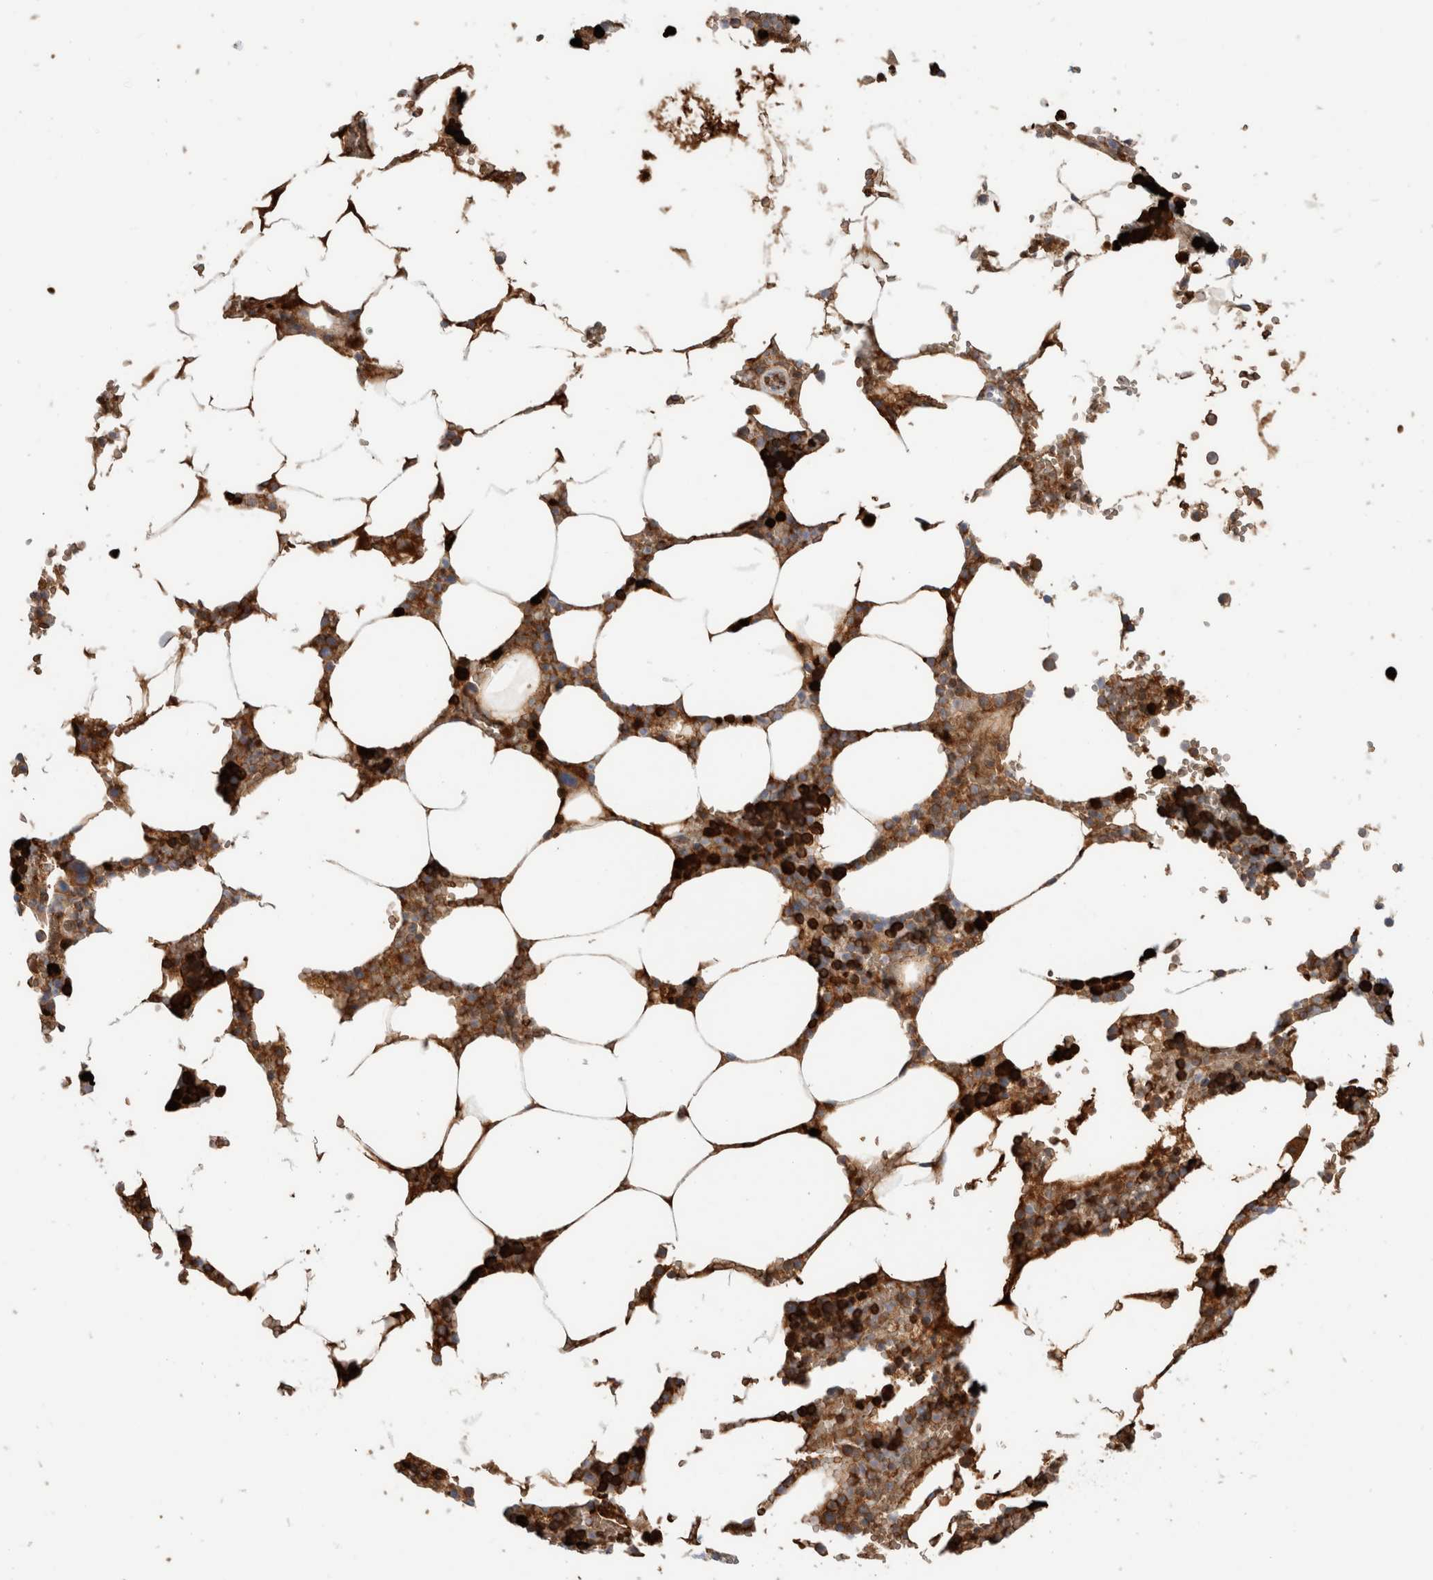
{"staining": {"intensity": "strong", "quantity": "25%-75%", "location": "cytoplasmic/membranous"}, "tissue": "bone marrow", "cell_type": "Hematopoietic cells", "image_type": "normal", "snomed": [{"axis": "morphology", "description": "Normal tissue, NOS"}, {"axis": "topography", "description": "Bone marrow"}], "caption": "Immunohistochemical staining of unremarkable human bone marrow reveals strong cytoplasmic/membranous protein expression in about 25%-75% of hematopoietic cells. The protein of interest is stained brown, and the nuclei are stained in blue (DAB (3,3'-diaminobenzidine) IHC with brightfield microscopy, high magnification).", "gene": "CA1", "patient": {"sex": "male", "age": 70}}